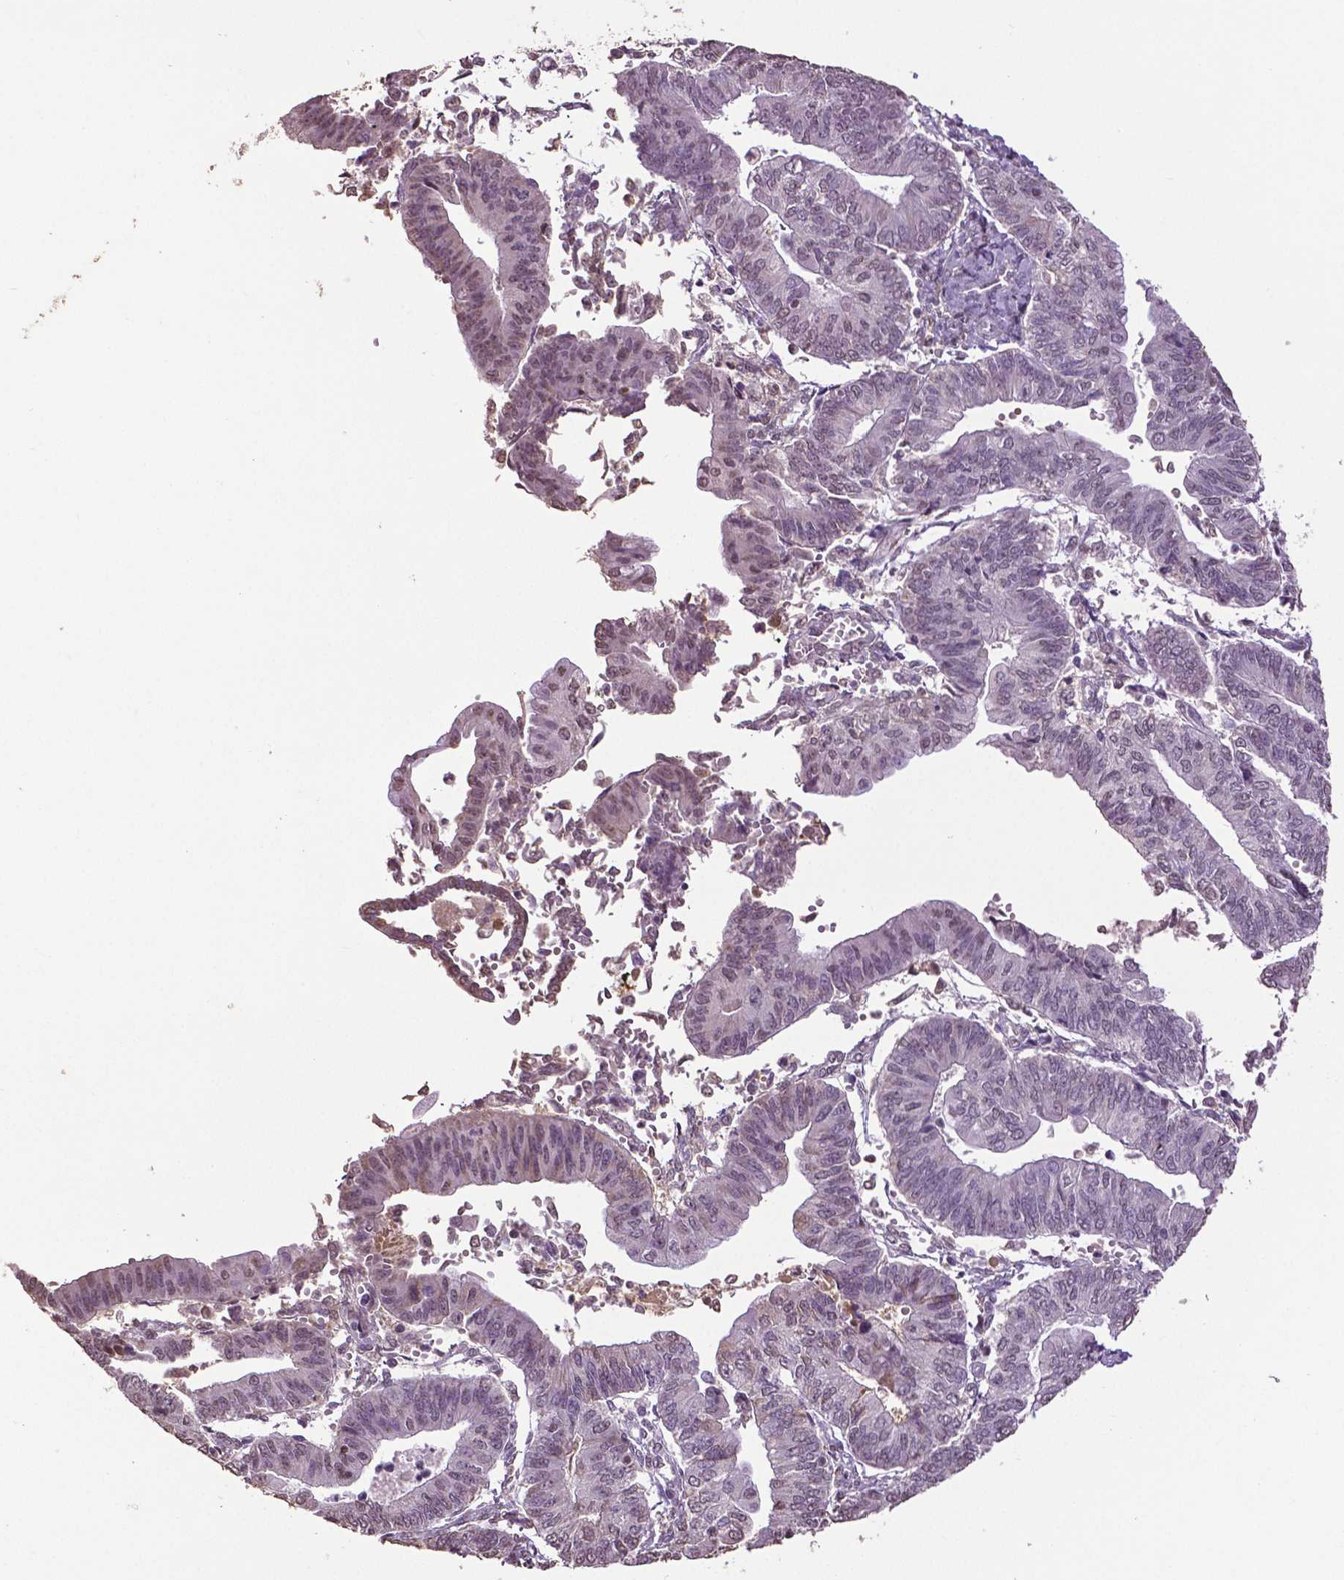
{"staining": {"intensity": "negative", "quantity": "none", "location": "none"}, "tissue": "endometrial cancer", "cell_type": "Tumor cells", "image_type": "cancer", "snomed": [{"axis": "morphology", "description": "Adenocarcinoma, NOS"}, {"axis": "topography", "description": "Endometrium"}], "caption": "Histopathology image shows no protein positivity in tumor cells of endometrial cancer (adenocarcinoma) tissue. The staining was performed using DAB (3,3'-diaminobenzidine) to visualize the protein expression in brown, while the nuclei were stained in blue with hematoxylin (Magnification: 20x).", "gene": "RUNX3", "patient": {"sex": "female", "age": 65}}